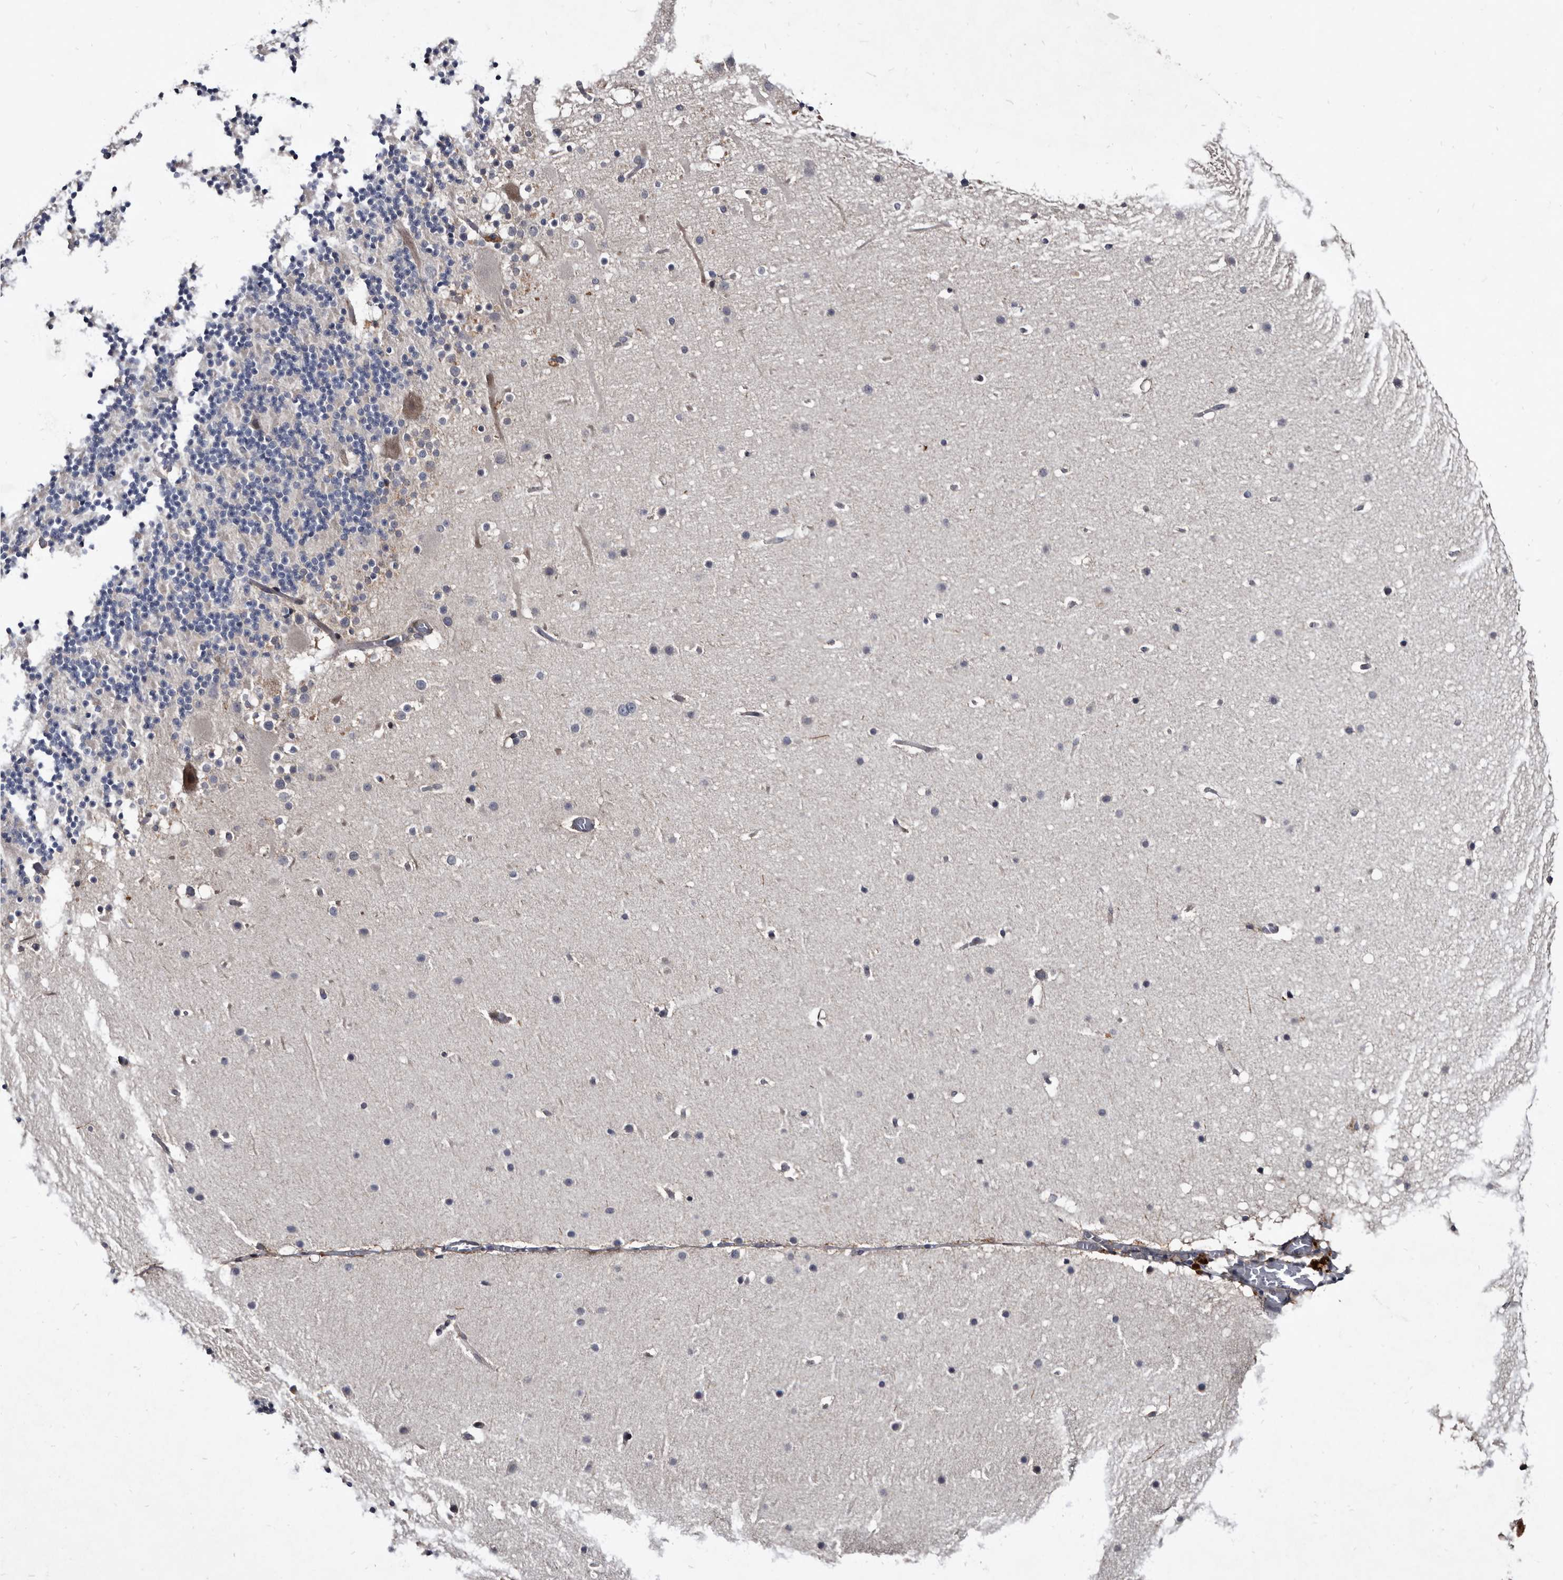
{"staining": {"intensity": "negative", "quantity": "none", "location": "none"}, "tissue": "cerebellum", "cell_type": "Cells in granular layer", "image_type": "normal", "snomed": [{"axis": "morphology", "description": "Normal tissue, NOS"}, {"axis": "topography", "description": "Cerebellum"}], "caption": "Immunohistochemistry (IHC) of unremarkable cerebellum demonstrates no positivity in cells in granular layer.", "gene": "PROM1", "patient": {"sex": "male", "age": 57}}